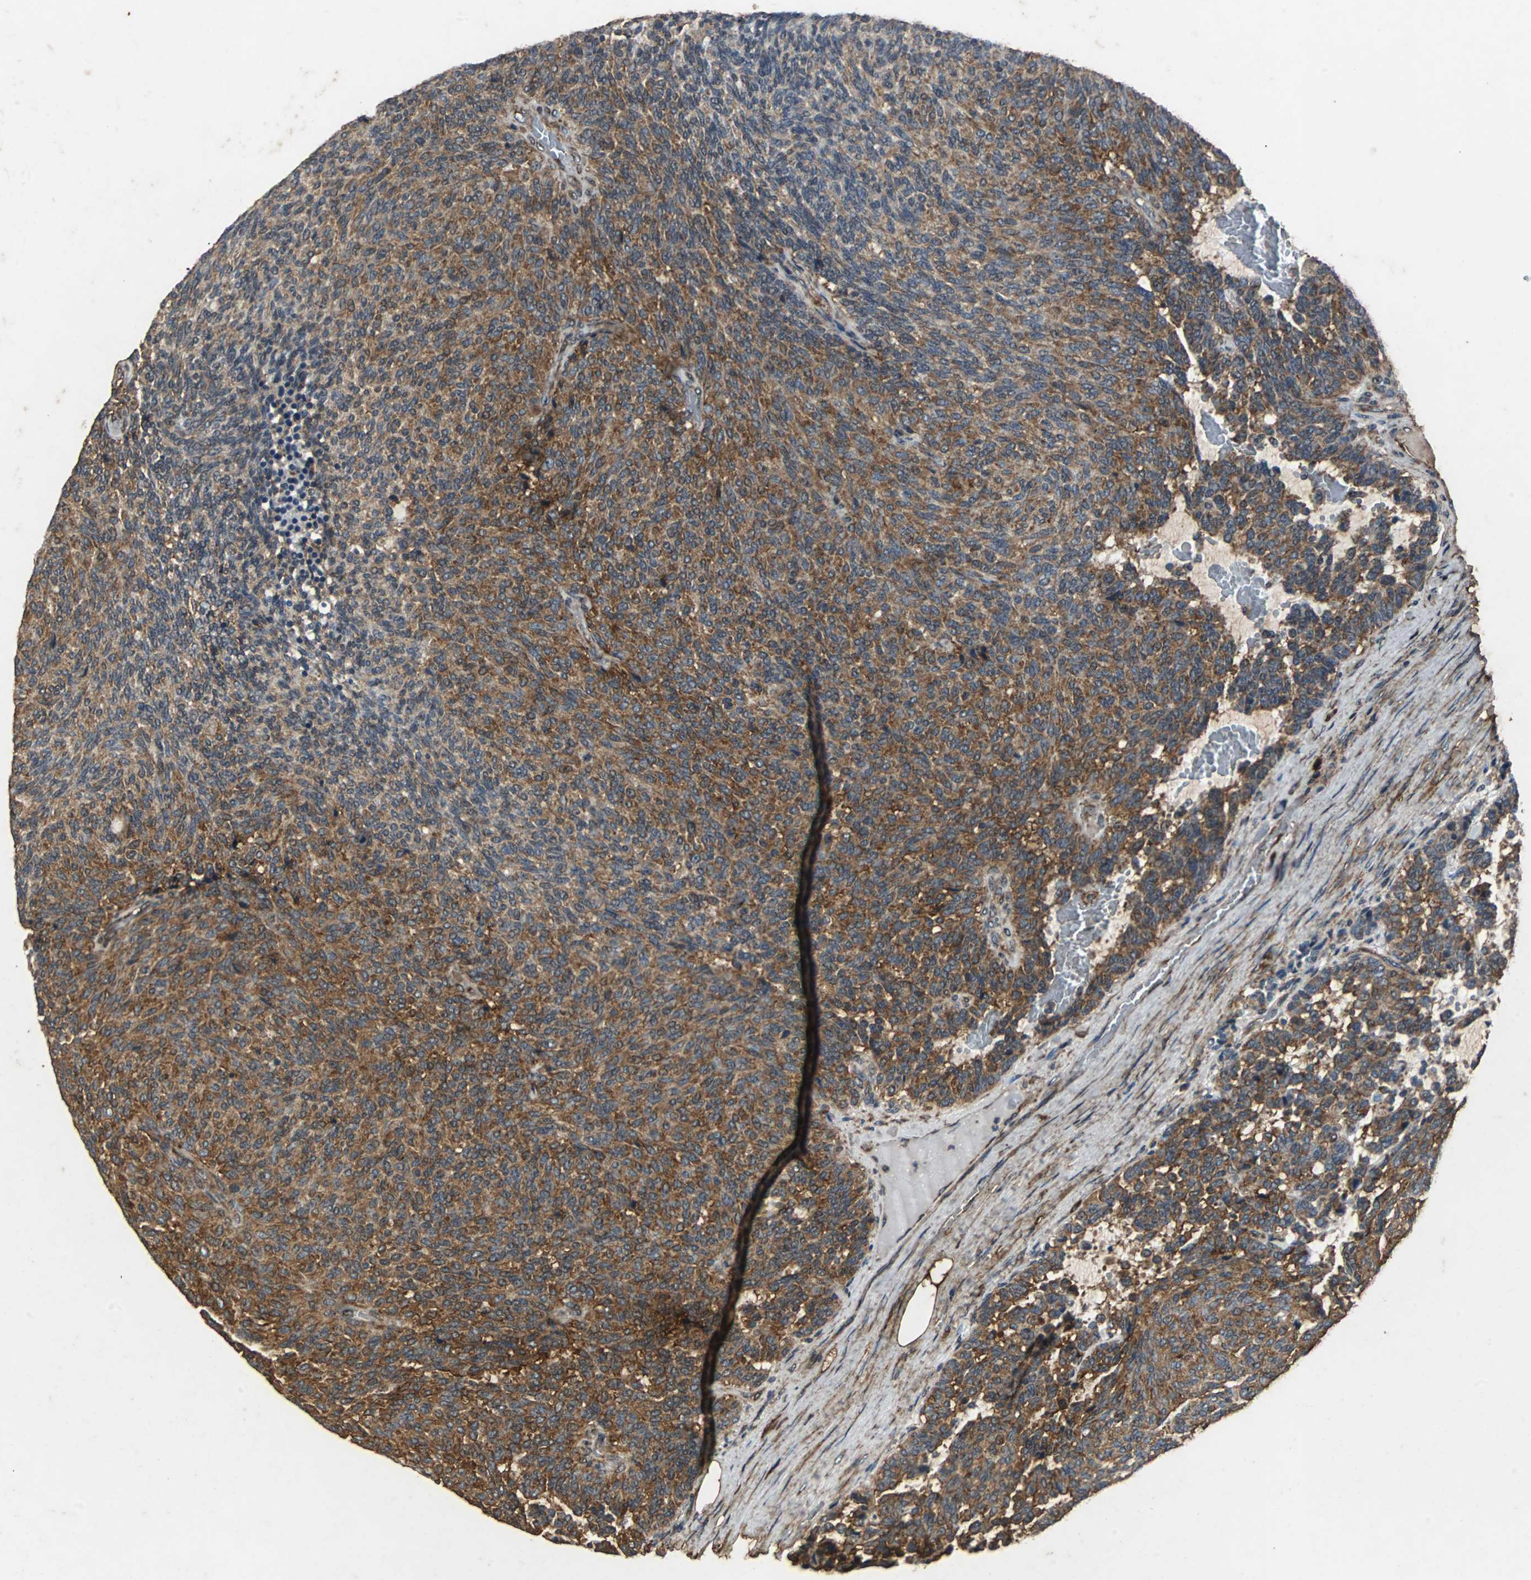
{"staining": {"intensity": "strong", "quantity": ">75%", "location": "cytoplasmic/membranous"}, "tissue": "carcinoid", "cell_type": "Tumor cells", "image_type": "cancer", "snomed": [{"axis": "morphology", "description": "Carcinoid, malignant, NOS"}, {"axis": "topography", "description": "Pancreas"}], "caption": "Protein expression analysis of carcinoid demonstrates strong cytoplasmic/membranous expression in about >75% of tumor cells. (DAB (3,3'-diaminobenzidine) = brown stain, brightfield microscopy at high magnification).", "gene": "NAA10", "patient": {"sex": "female", "age": 54}}